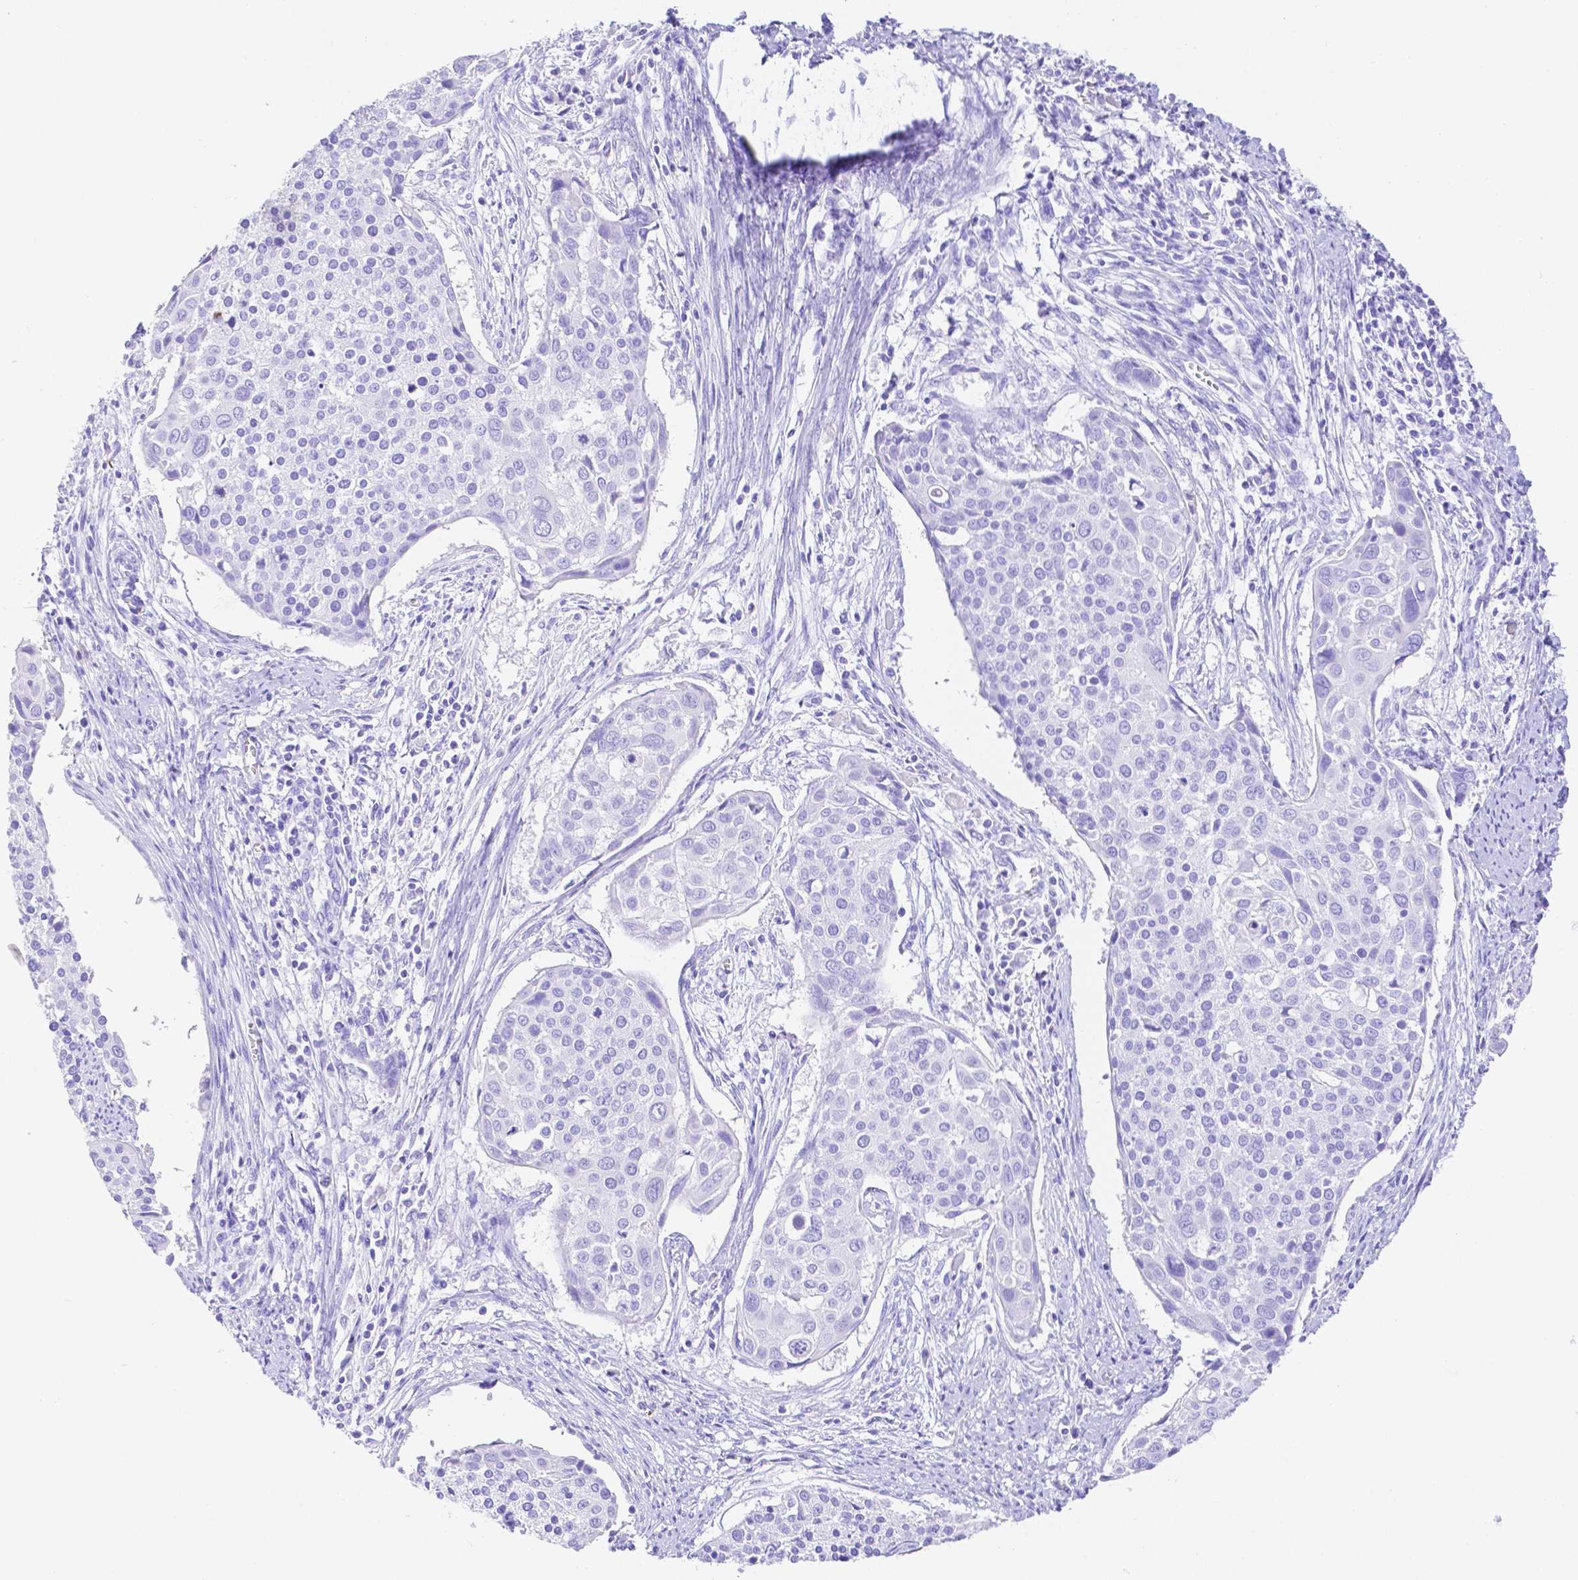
{"staining": {"intensity": "negative", "quantity": "none", "location": "none"}, "tissue": "cervical cancer", "cell_type": "Tumor cells", "image_type": "cancer", "snomed": [{"axis": "morphology", "description": "Squamous cell carcinoma, NOS"}, {"axis": "topography", "description": "Cervix"}], "caption": "Human squamous cell carcinoma (cervical) stained for a protein using immunohistochemistry reveals no positivity in tumor cells.", "gene": "SMR3A", "patient": {"sex": "female", "age": 39}}